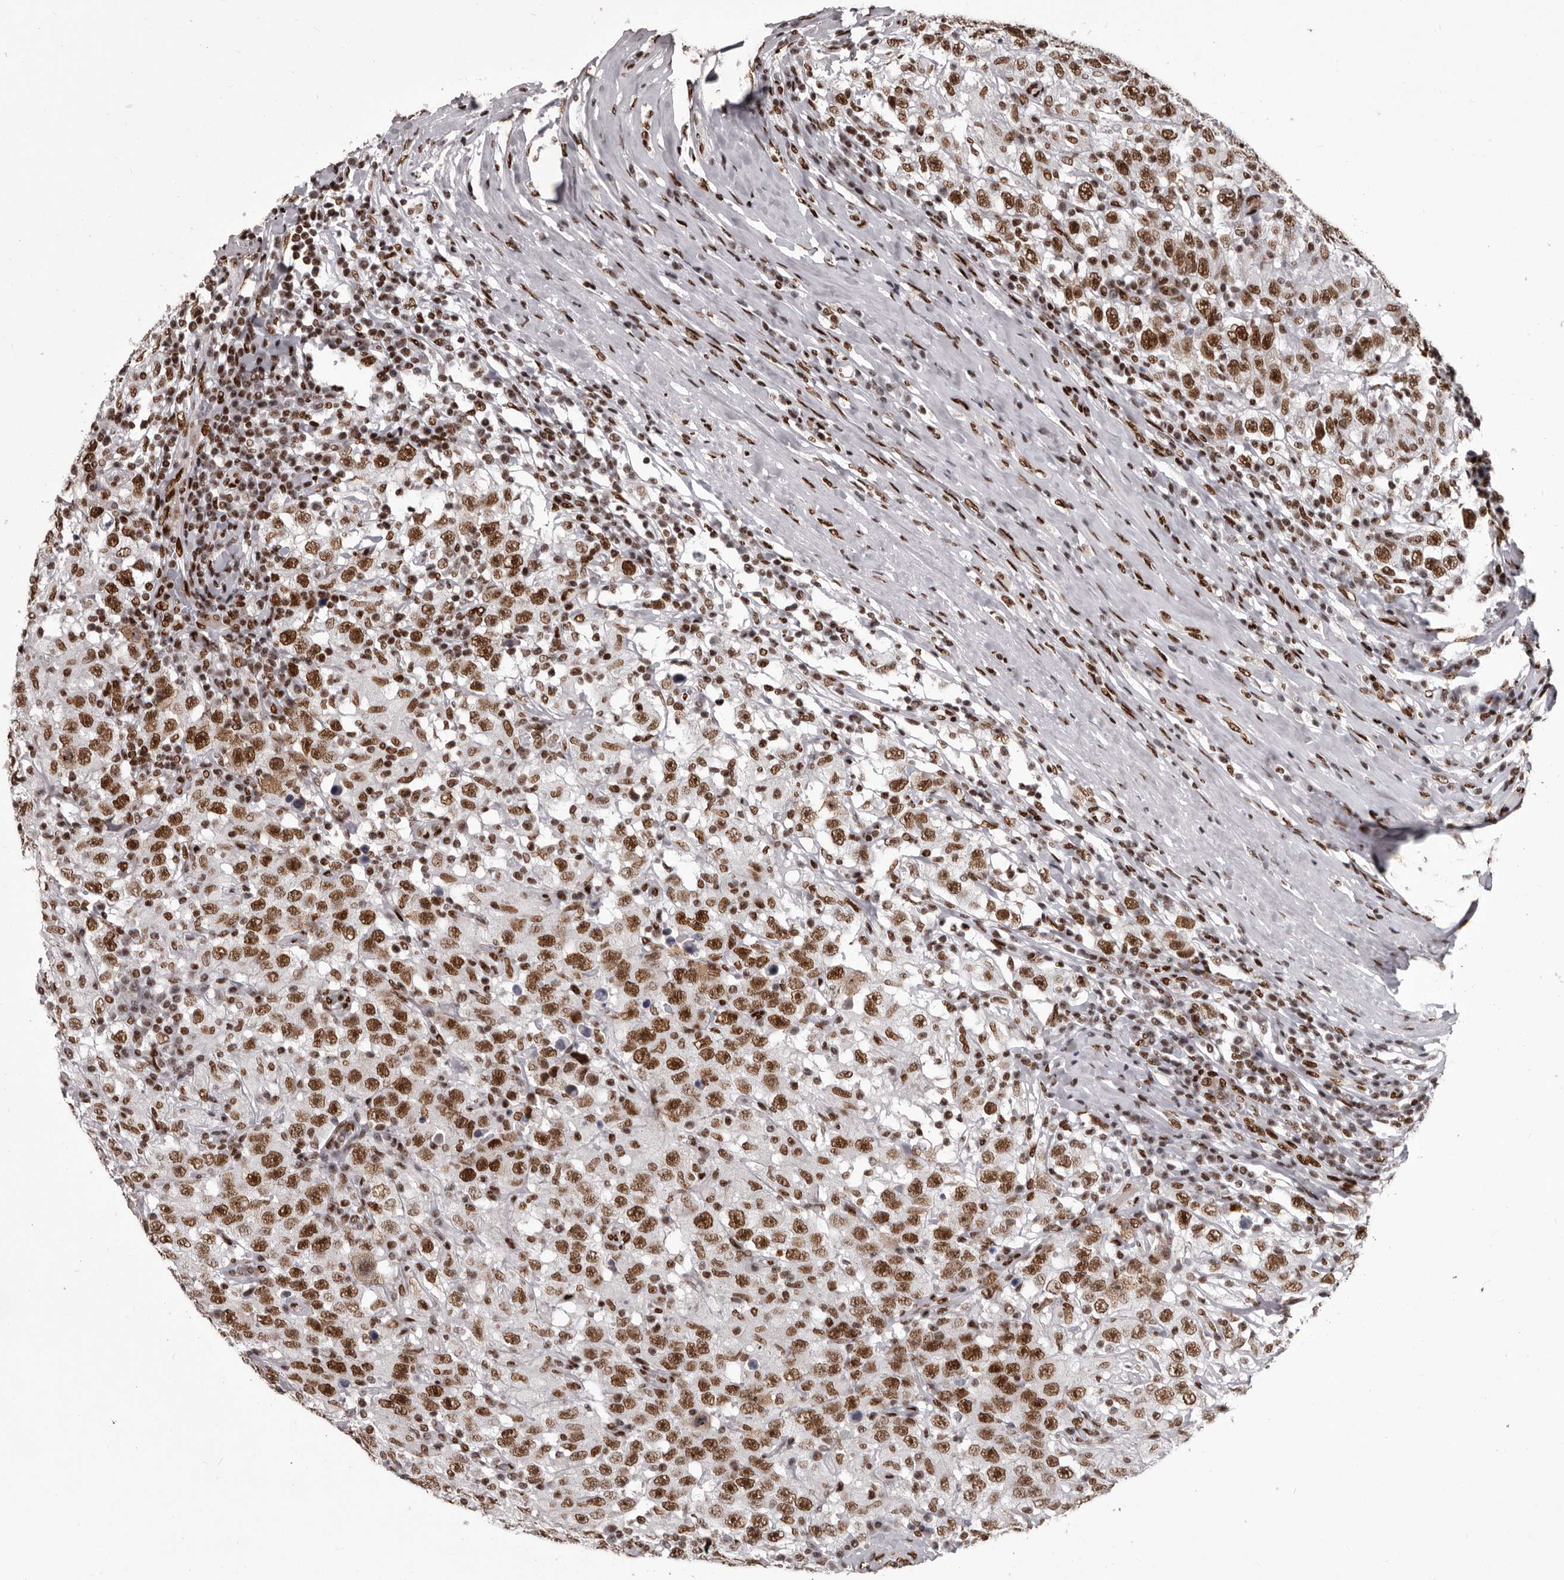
{"staining": {"intensity": "moderate", "quantity": ">75%", "location": "nuclear"}, "tissue": "testis cancer", "cell_type": "Tumor cells", "image_type": "cancer", "snomed": [{"axis": "morphology", "description": "Seminoma, NOS"}, {"axis": "topography", "description": "Testis"}], "caption": "Immunohistochemical staining of human testis seminoma reveals medium levels of moderate nuclear protein staining in approximately >75% of tumor cells. The staining is performed using DAB (3,3'-diaminobenzidine) brown chromogen to label protein expression. The nuclei are counter-stained blue using hematoxylin.", "gene": "NUMA1", "patient": {"sex": "male", "age": 41}}